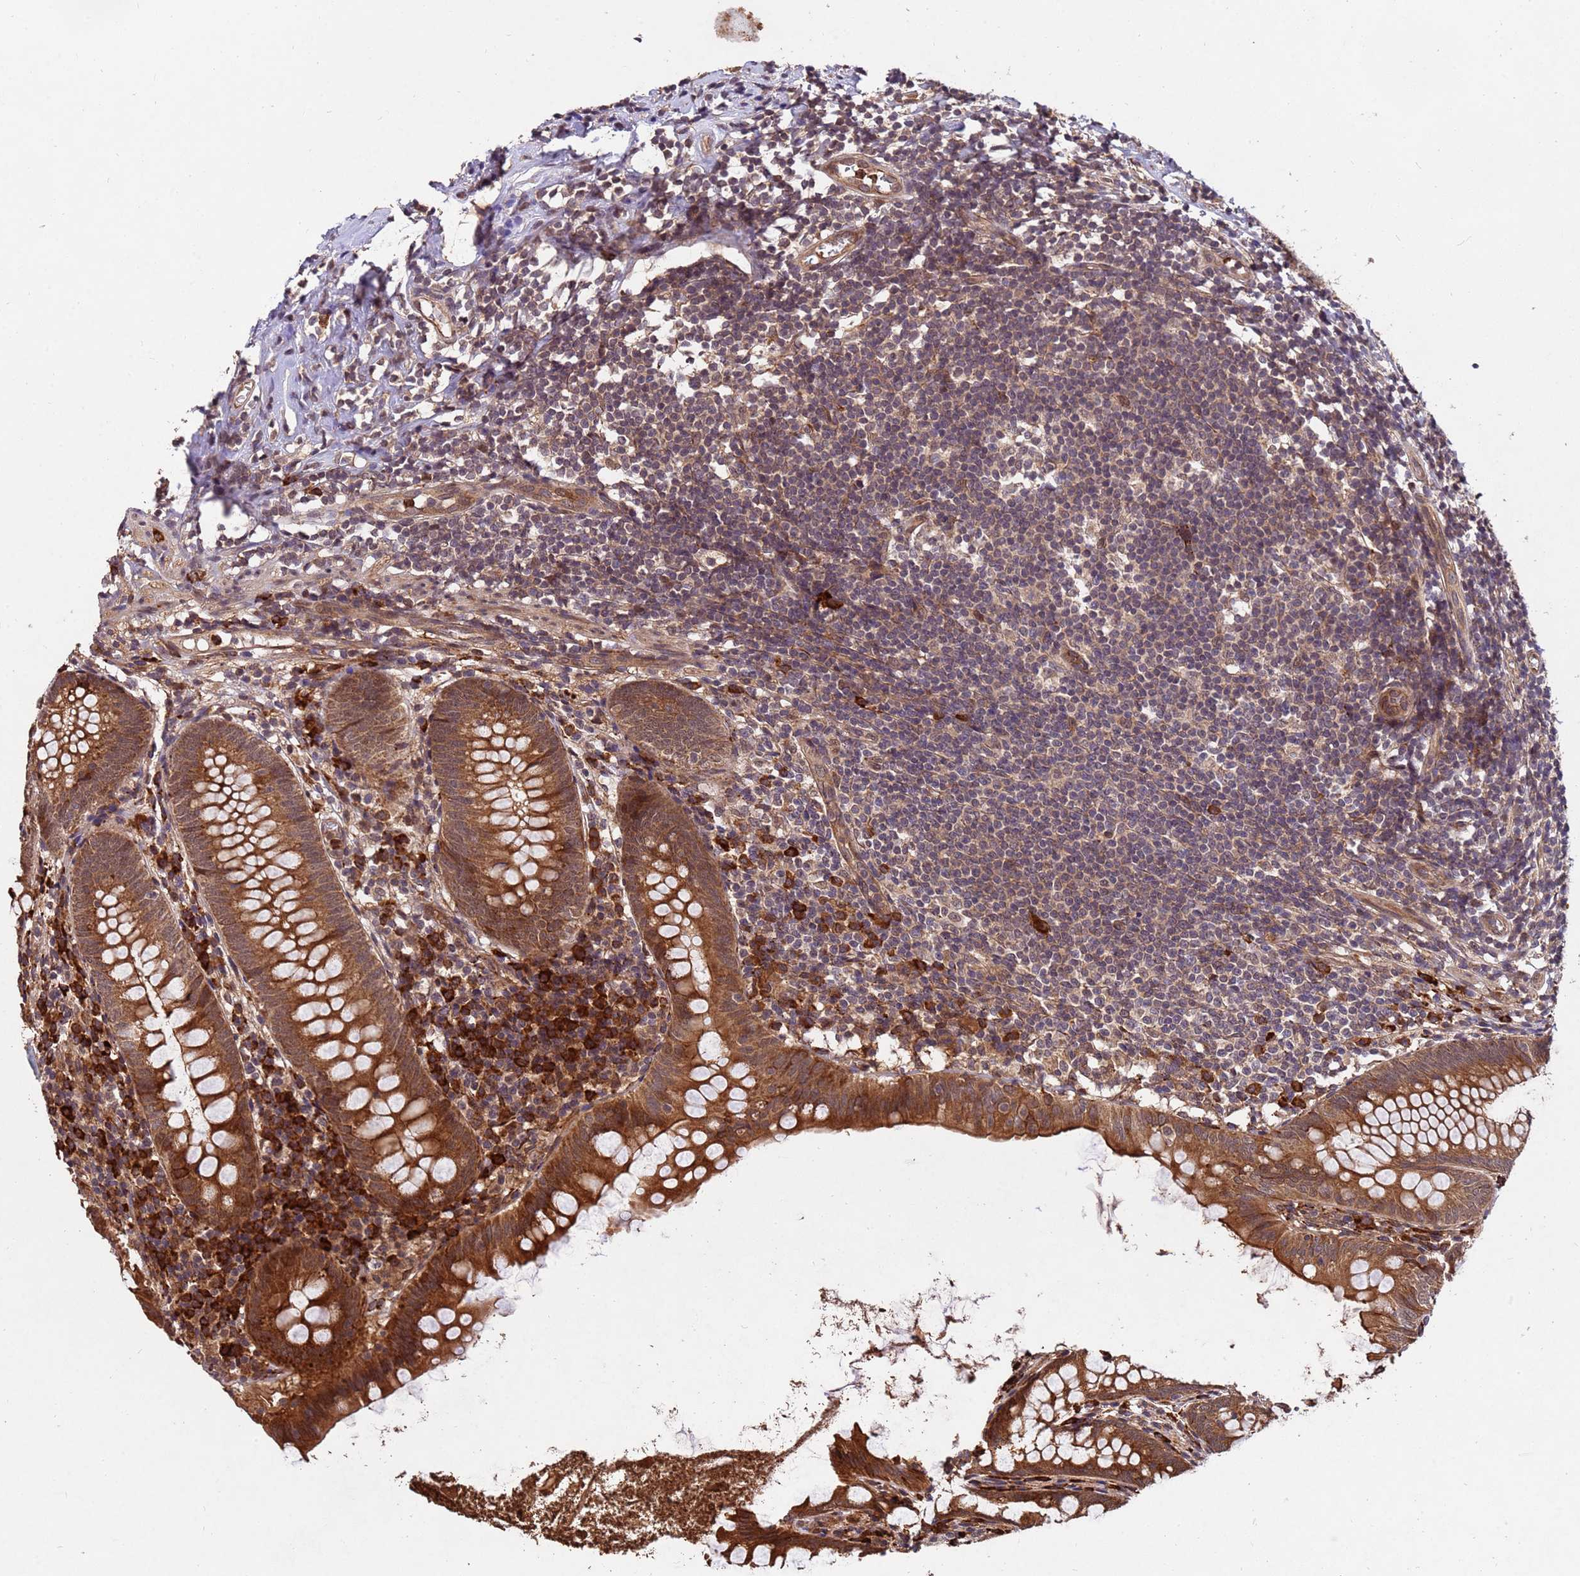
{"staining": {"intensity": "strong", "quantity": ">75%", "location": "cytoplasmic/membranous"}, "tissue": "appendix", "cell_type": "Glandular cells", "image_type": "normal", "snomed": [{"axis": "morphology", "description": "Normal tissue, NOS"}, {"axis": "topography", "description": "Appendix"}], "caption": "High-power microscopy captured an immunohistochemistry (IHC) histopathology image of benign appendix, revealing strong cytoplasmic/membranous positivity in approximately >75% of glandular cells. (DAB = brown stain, brightfield microscopy at high magnification).", "gene": "ZNF619", "patient": {"sex": "female", "age": 51}}